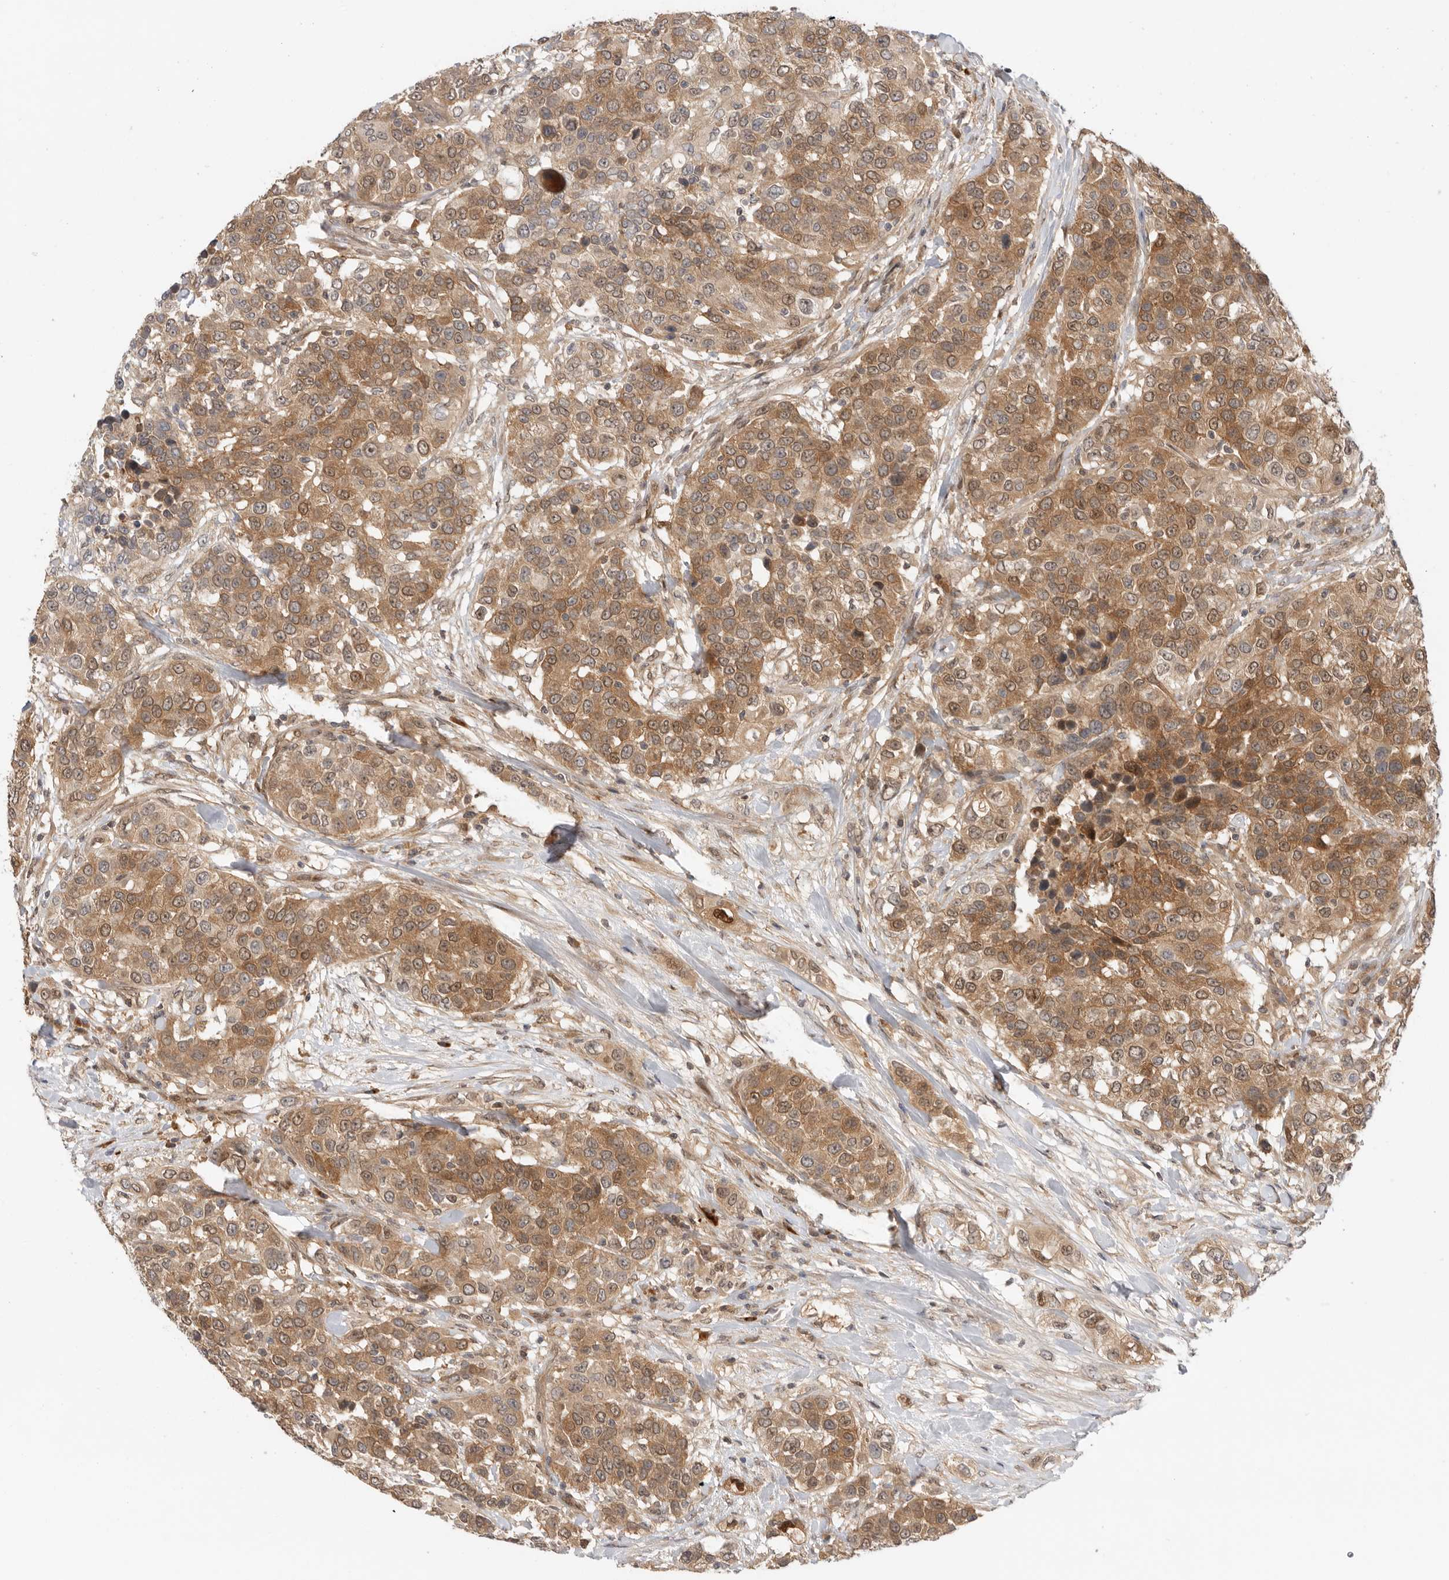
{"staining": {"intensity": "moderate", "quantity": ">75%", "location": "cytoplasmic/membranous"}, "tissue": "urothelial cancer", "cell_type": "Tumor cells", "image_type": "cancer", "snomed": [{"axis": "morphology", "description": "Urothelial carcinoma, High grade"}, {"axis": "topography", "description": "Urinary bladder"}], "caption": "Tumor cells show medium levels of moderate cytoplasmic/membranous positivity in approximately >75% of cells in human urothelial carcinoma (high-grade).", "gene": "DCAF8", "patient": {"sex": "female", "age": 80}}